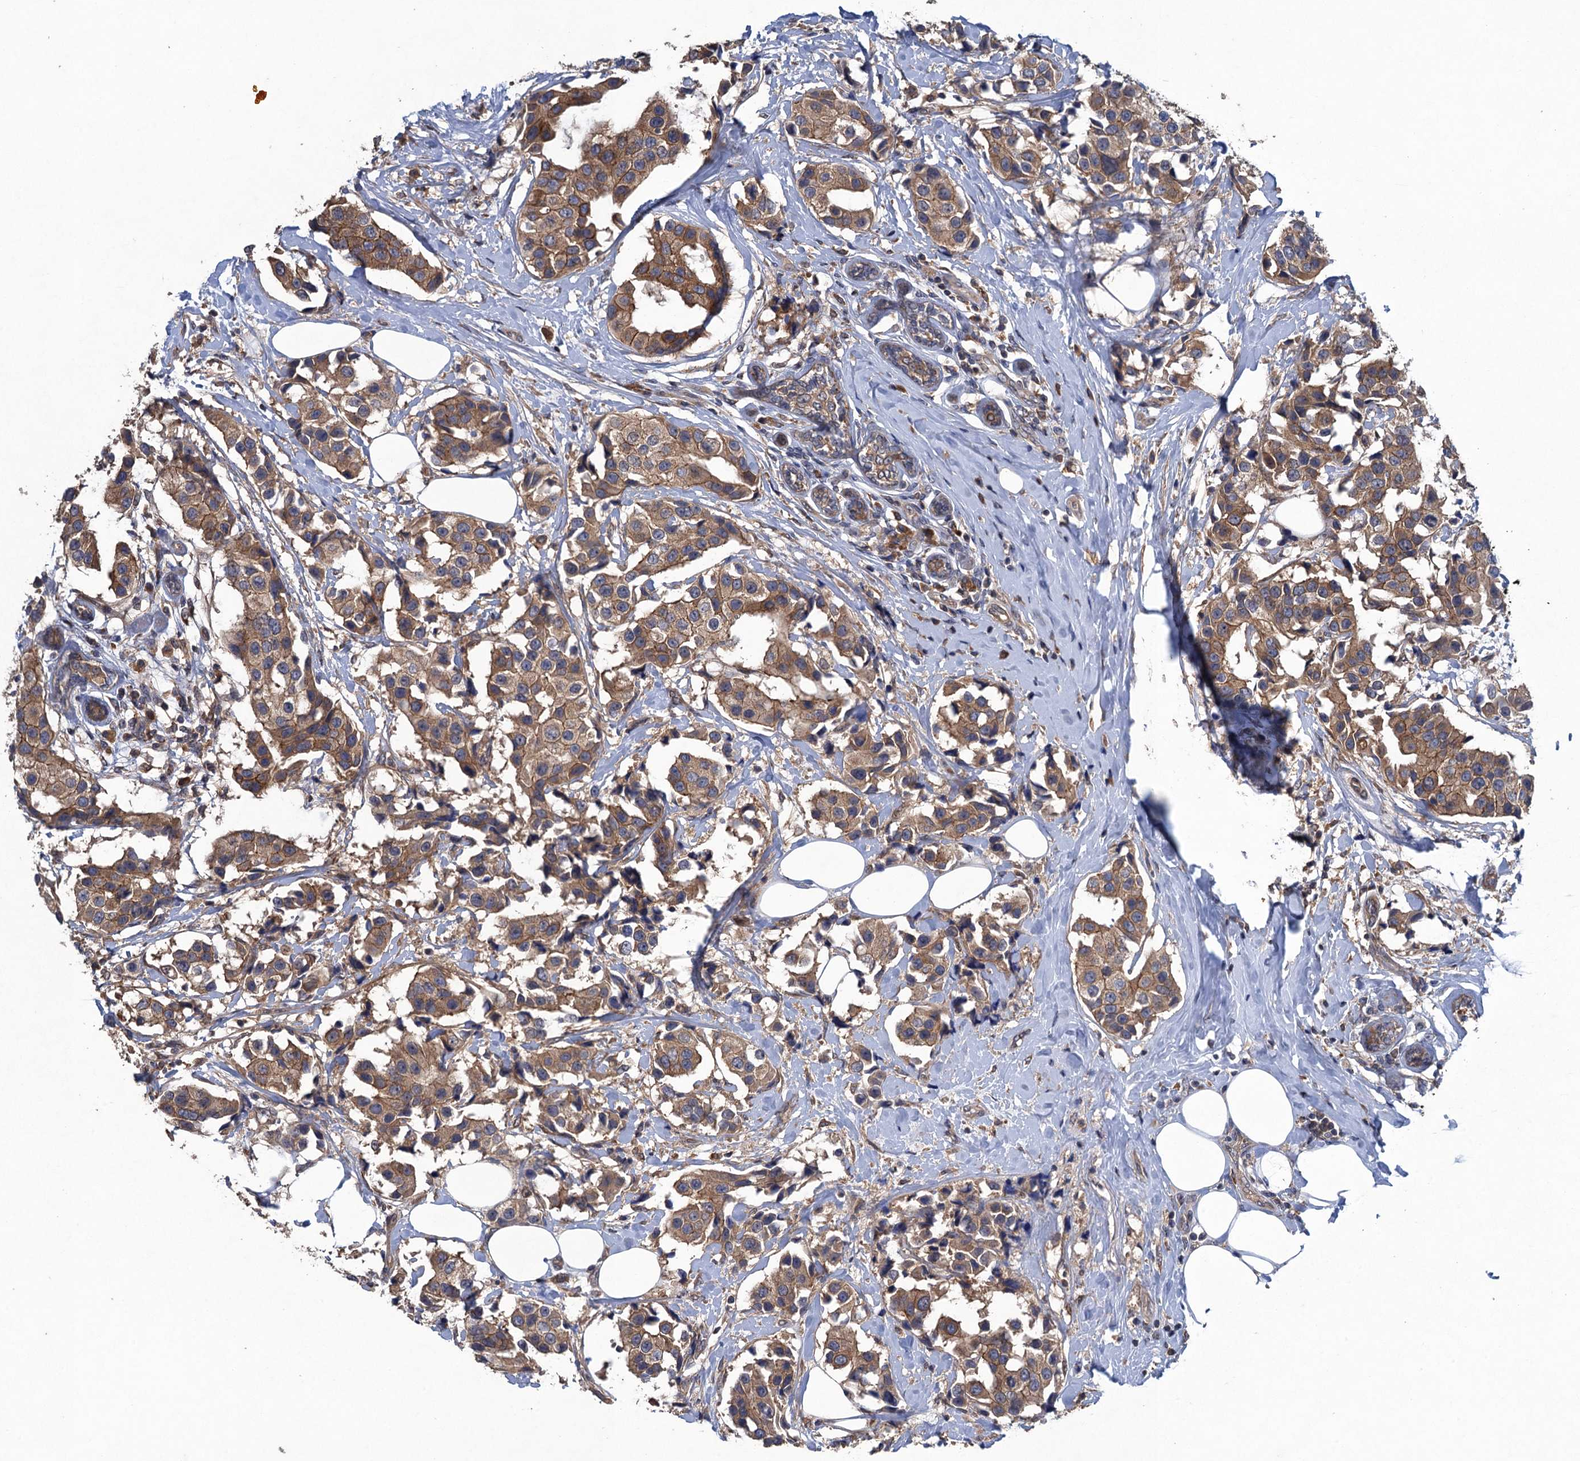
{"staining": {"intensity": "moderate", "quantity": ">75%", "location": "cytoplasmic/membranous"}, "tissue": "breast cancer", "cell_type": "Tumor cells", "image_type": "cancer", "snomed": [{"axis": "morphology", "description": "Normal tissue, NOS"}, {"axis": "morphology", "description": "Duct carcinoma"}, {"axis": "topography", "description": "Breast"}], "caption": "High-magnification brightfield microscopy of breast cancer (infiltrating ductal carcinoma) stained with DAB (3,3'-diaminobenzidine) (brown) and counterstained with hematoxylin (blue). tumor cells exhibit moderate cytoplasmic/membranous expression is appreciated in about>75% of cells.", "gene": "CNTN5", "patient": {"sex": "female", "age": 39}}